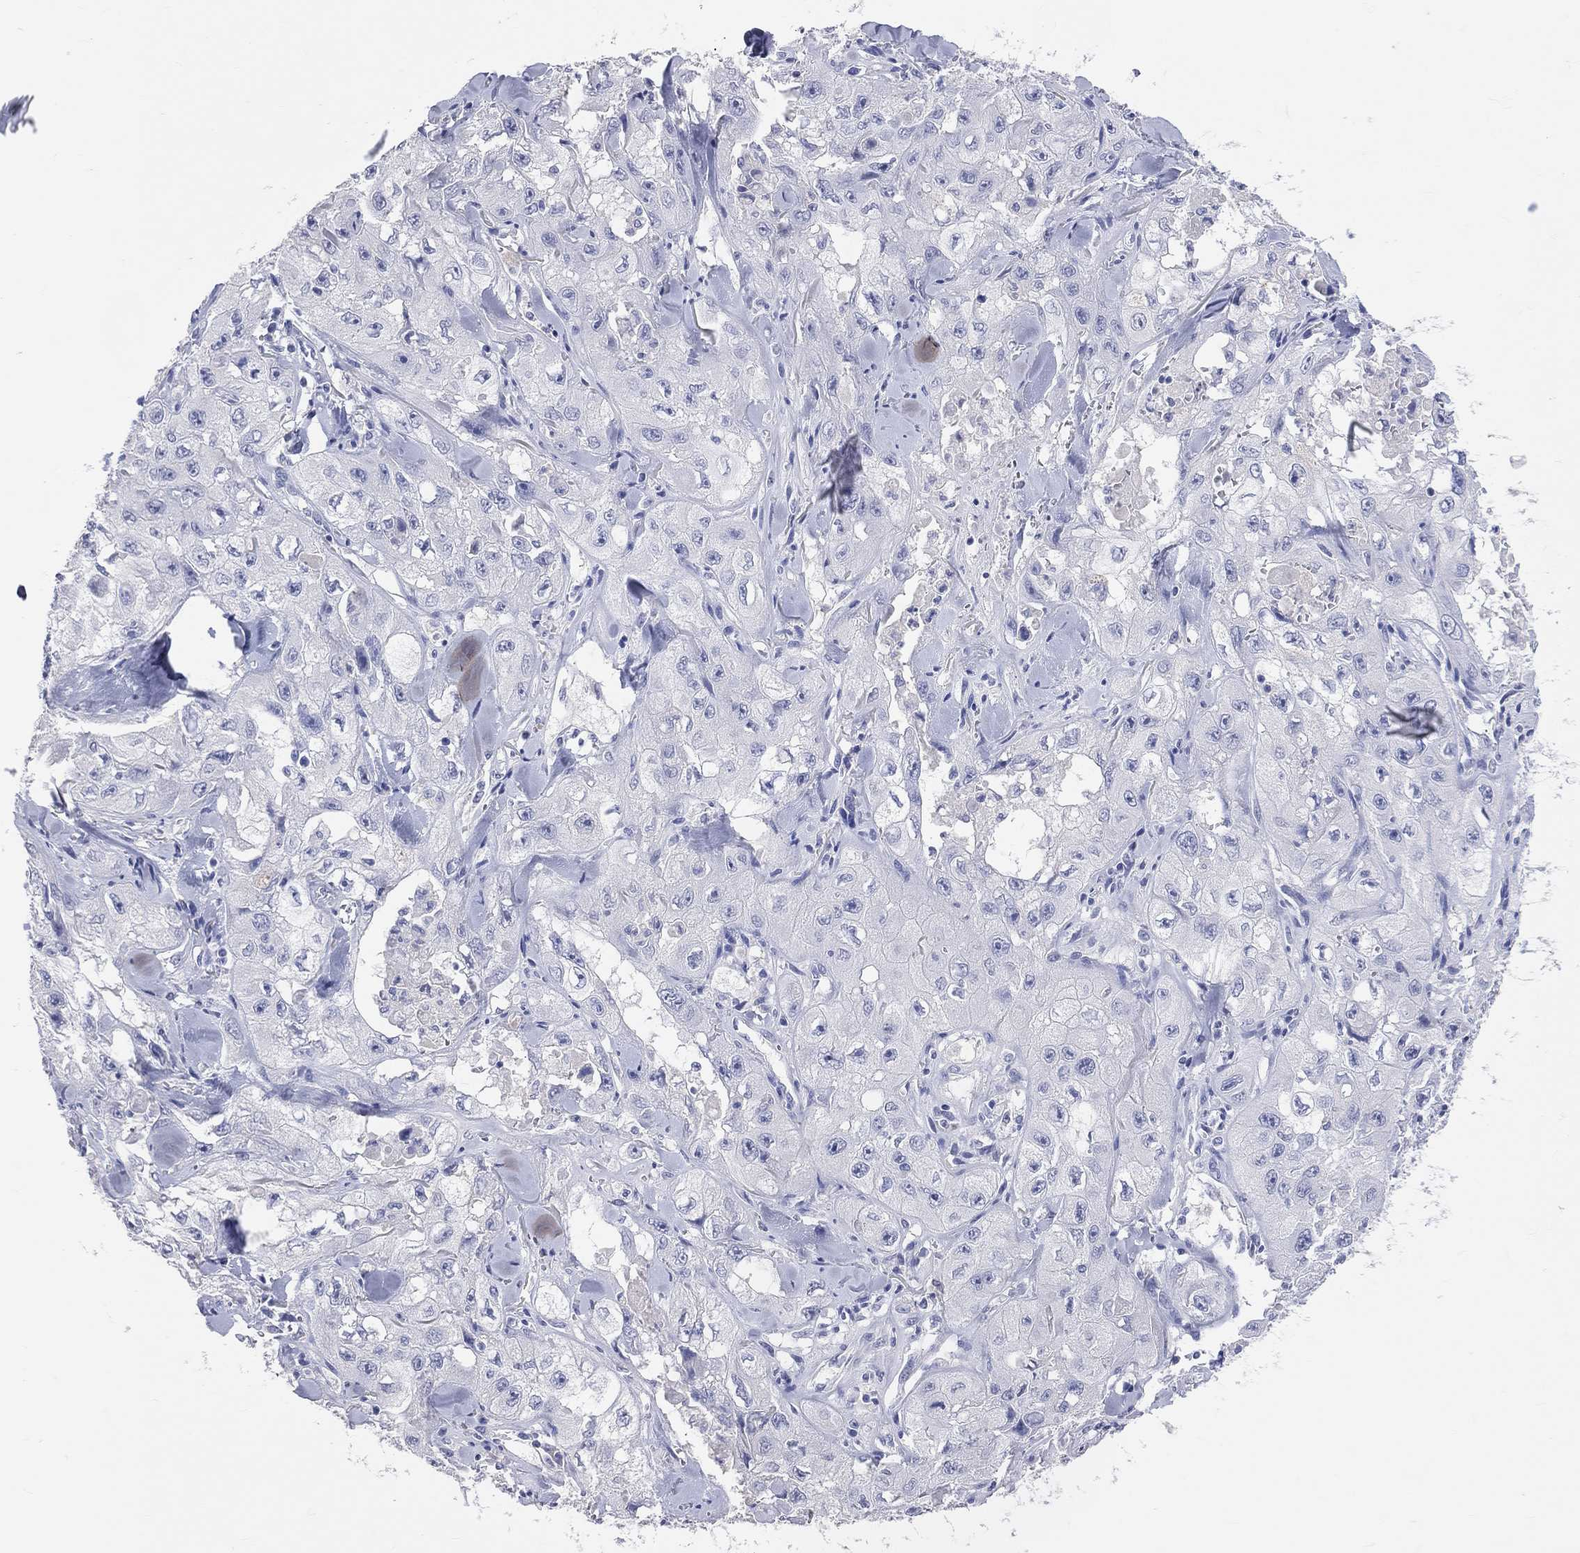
{"staining": {"intensity": "negative", "quantity": "none", "location": "none"}, "tissue": "skin cancer", "cell_type": "Tumor cells", "image_type": "cancer", "snomed": [{"axis": "morphology", "description": "Squamous cell carcinoma, NOS"}, {"axis": "topography", "description": "Skin"}, {"axis": "topography", "description": "Subcutis"}], "caption": "A photomicrograph of skin squamous cell carcinoma stained for a protein exhibits no brown staining in tumor cells. Brightfield microscopy of IHC stained with DAB (brown) and hematoxylin (blue), captured at high magnification.", "gene": "LAT", "patient": {"sex": "male", "age": 73}}